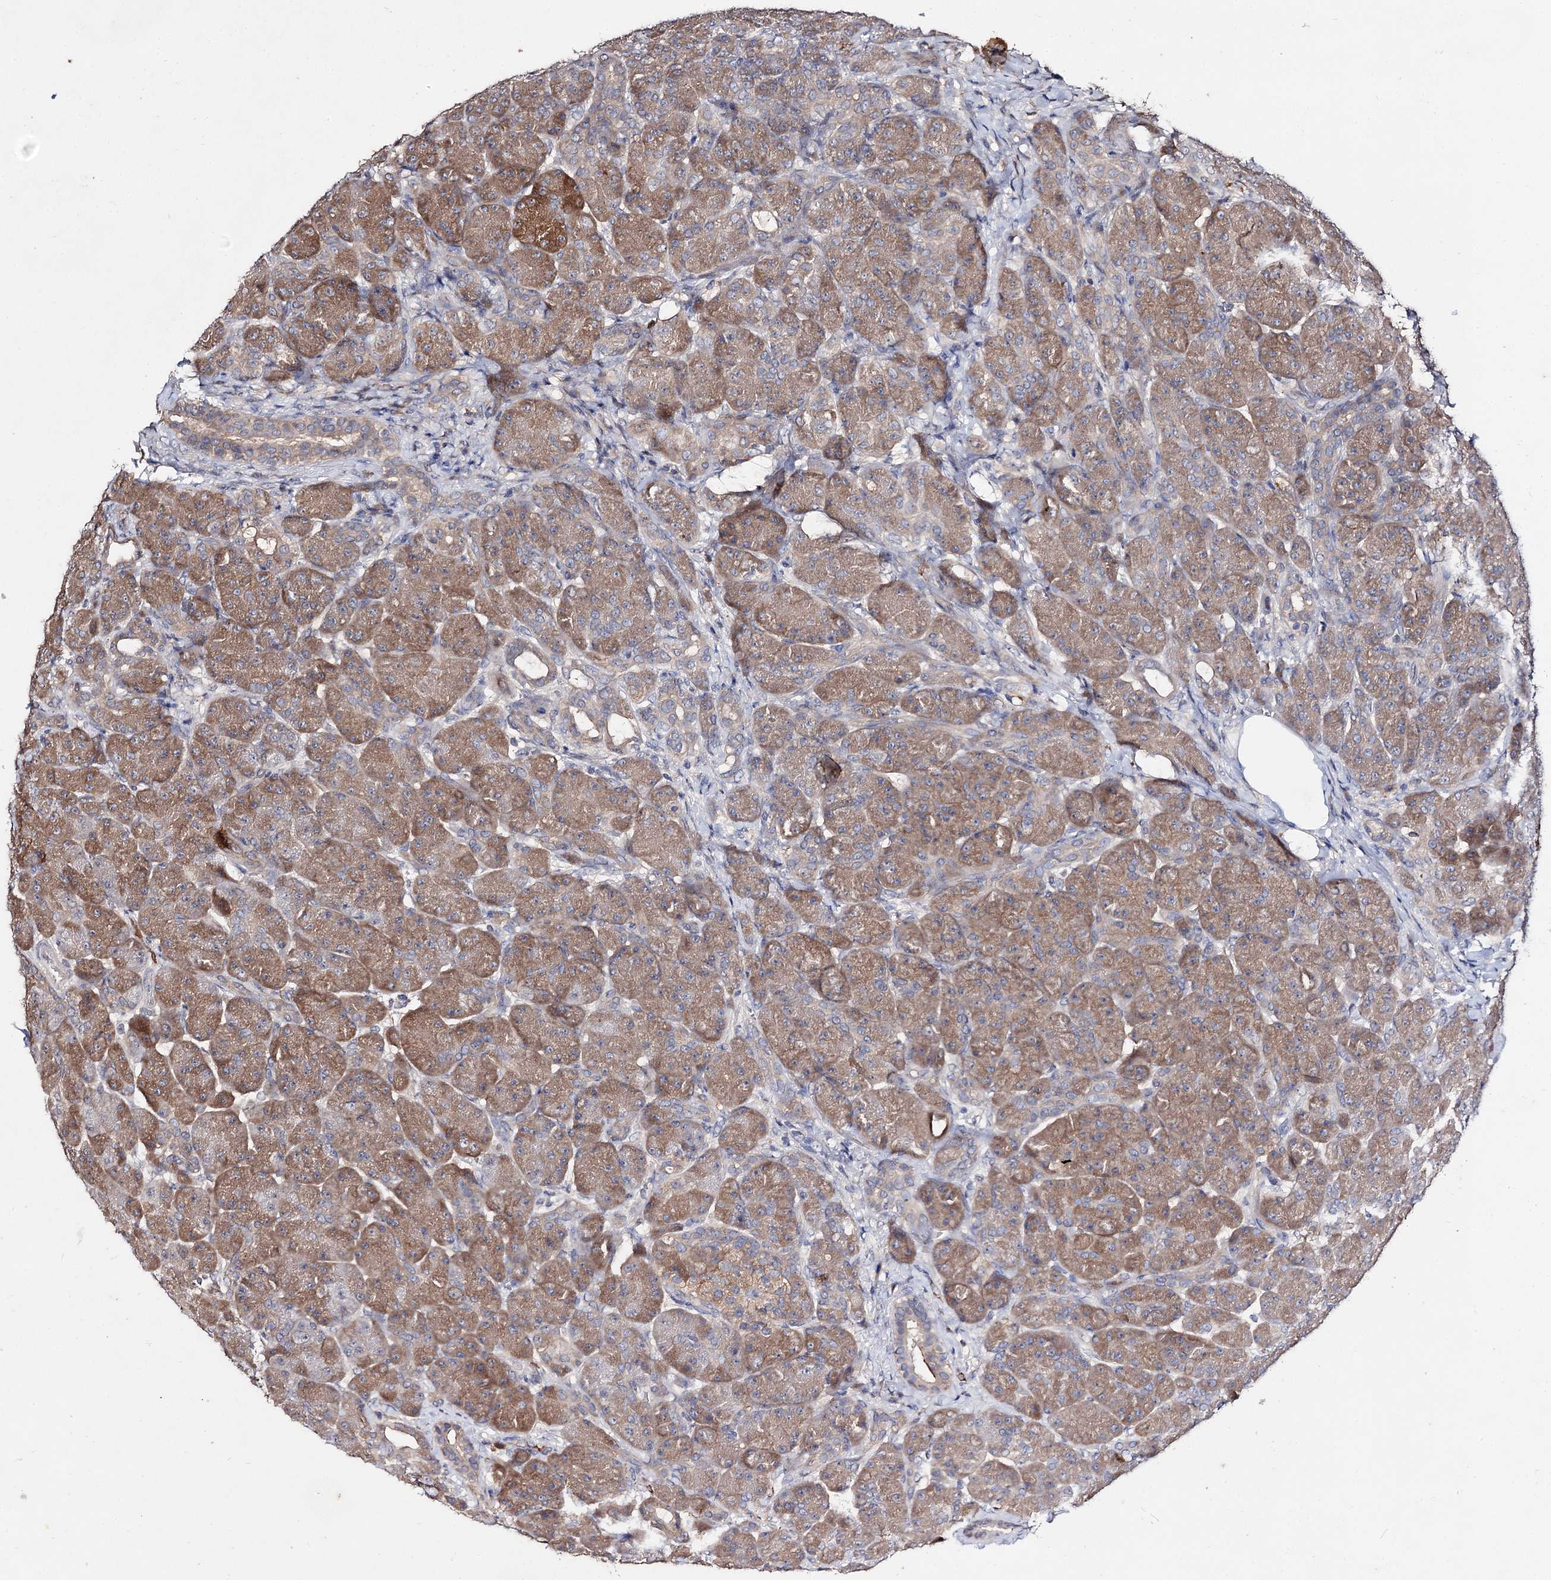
{"staining": {"intensity": "moderate", "quantity": ">75%", "location": "cytoplasmic/membranous"}, "tissue": "pancreas", "cell_type": "Exocrine glandular cells", "image_type": "normal", "snomed": [{"axis": "morphology", "description": "Normal tissue, NOS"}, {"axis": "topography", "description": "Pancreas"}], "caption": "High-magnification brightfield microscopy of normal pancreas stained with DAB (3,3'-diaminobenzidine) (brown) and counterstained with hematoxylin (blue). exocrine glandular cells exhibit moderate cytoplasmic/membranous expression is identified in approximately>75% of cells.", "gene": "ARFIP2", "patient": {"sex": "male", "age": 63}}